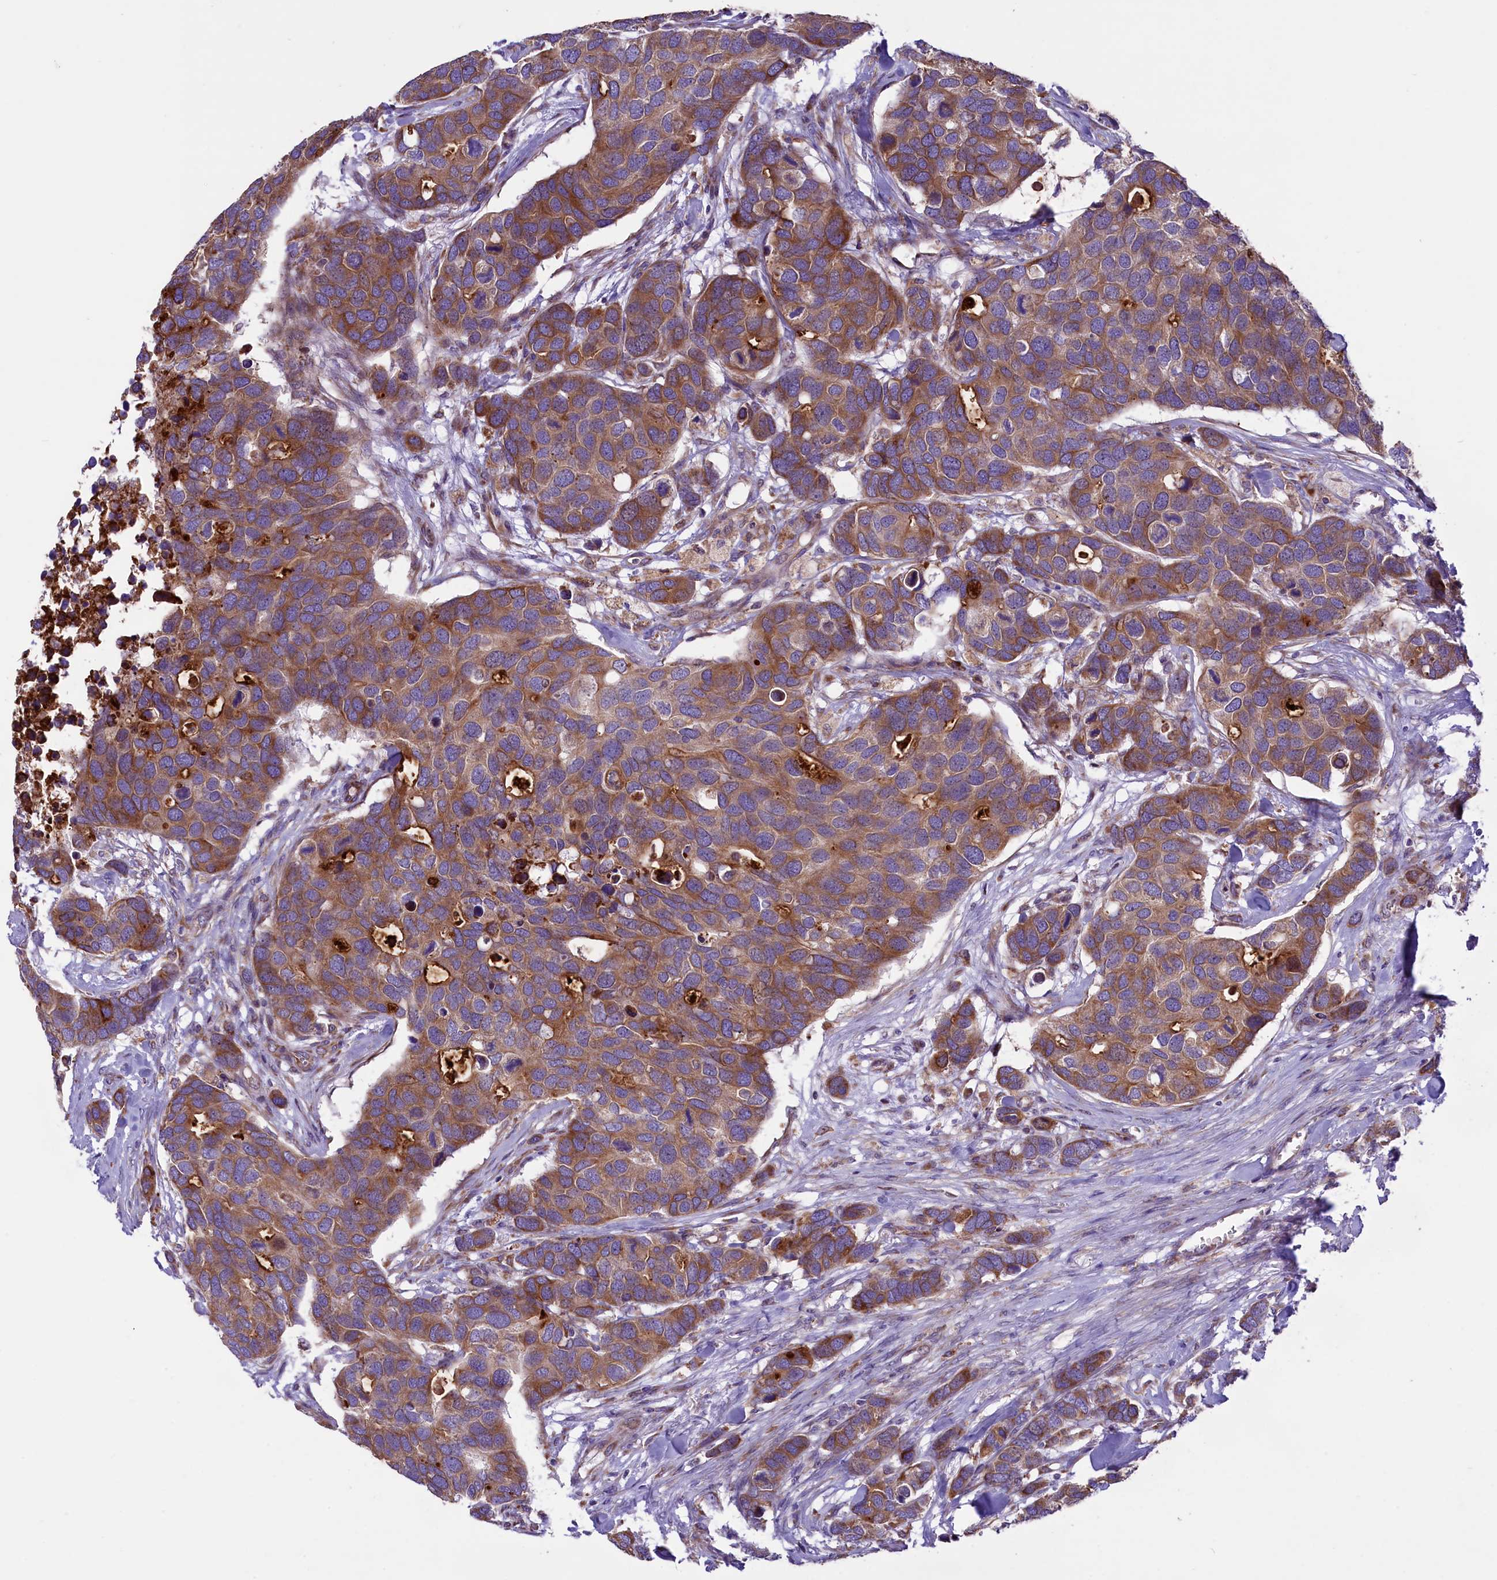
{"staining": {"intensity": "moderate", "quantity": ">75%", "location": "cytoplasmic/membranous"}, "tissue": "breast cancer", "cell_type": "Tumor cells", "image_type": "cancer", "snomed": [{"axis": "morphology", "description": "Duct carcinoma"}, {"axis": "topography", "description": "Breast"}], "caption": "Tumor cells reveal medium levels of moderate cytoplasmic/membranous staining in about >75% of cells in intraductal carcinoma (breast). The staining was performed using DAB to visualize the protein expression in brown, while the nuclei were stained in blue with hematoxylin (Magnification: 20x).", "gene": "PTPRU", "patient": {"sex": "female", "age": 83}}